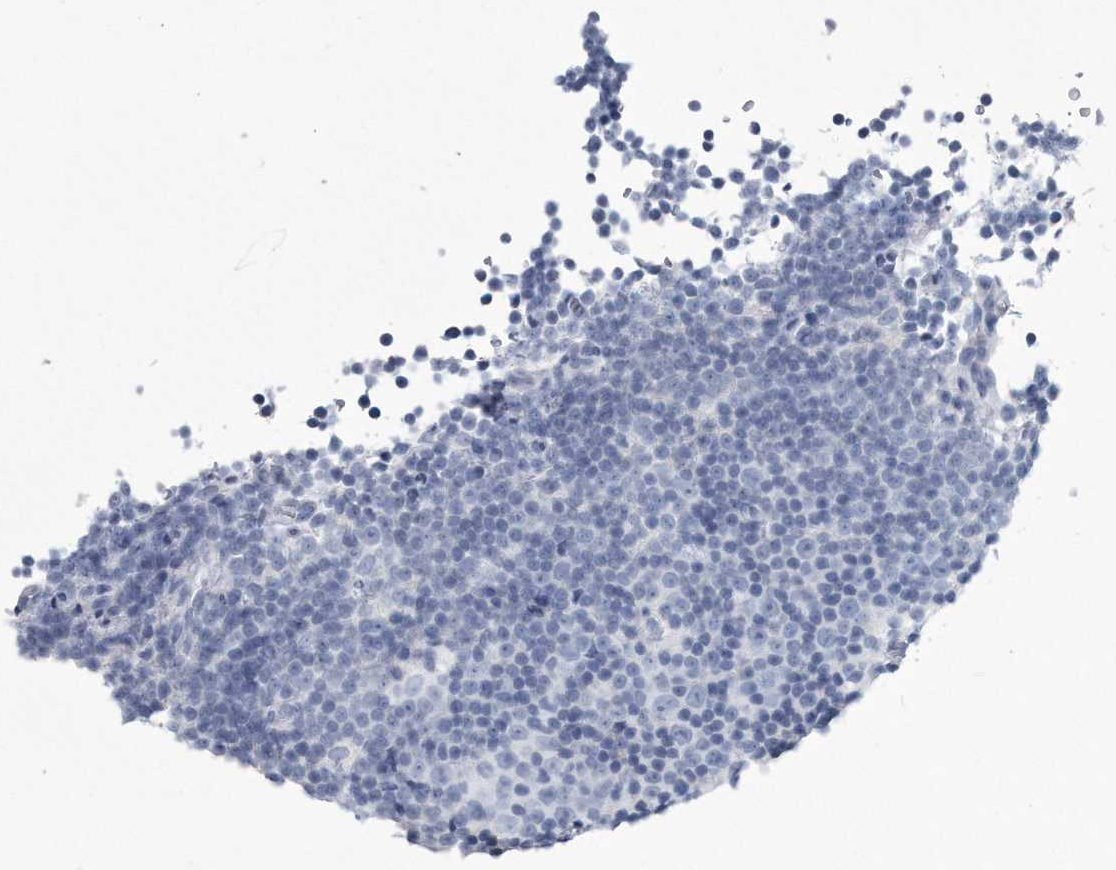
{"staining": {"intensity": "negative", "quantity": "none", "location": "none"}, "tissue": "lymphoma", "cell_type": "Tumor cells", "image_type": "cancer", "snomed": [{"axis": "morphology", "description": "Malignant lymphoma, non-Hodgkin's type, Low grade"}, {"axis": "topography", "description": "Lymph node"}], "caption": "Tumor cells show no significant protein expression in lymphoma.", "gene": "PYGB", "patient": {"sex": "female", "age": 67}}